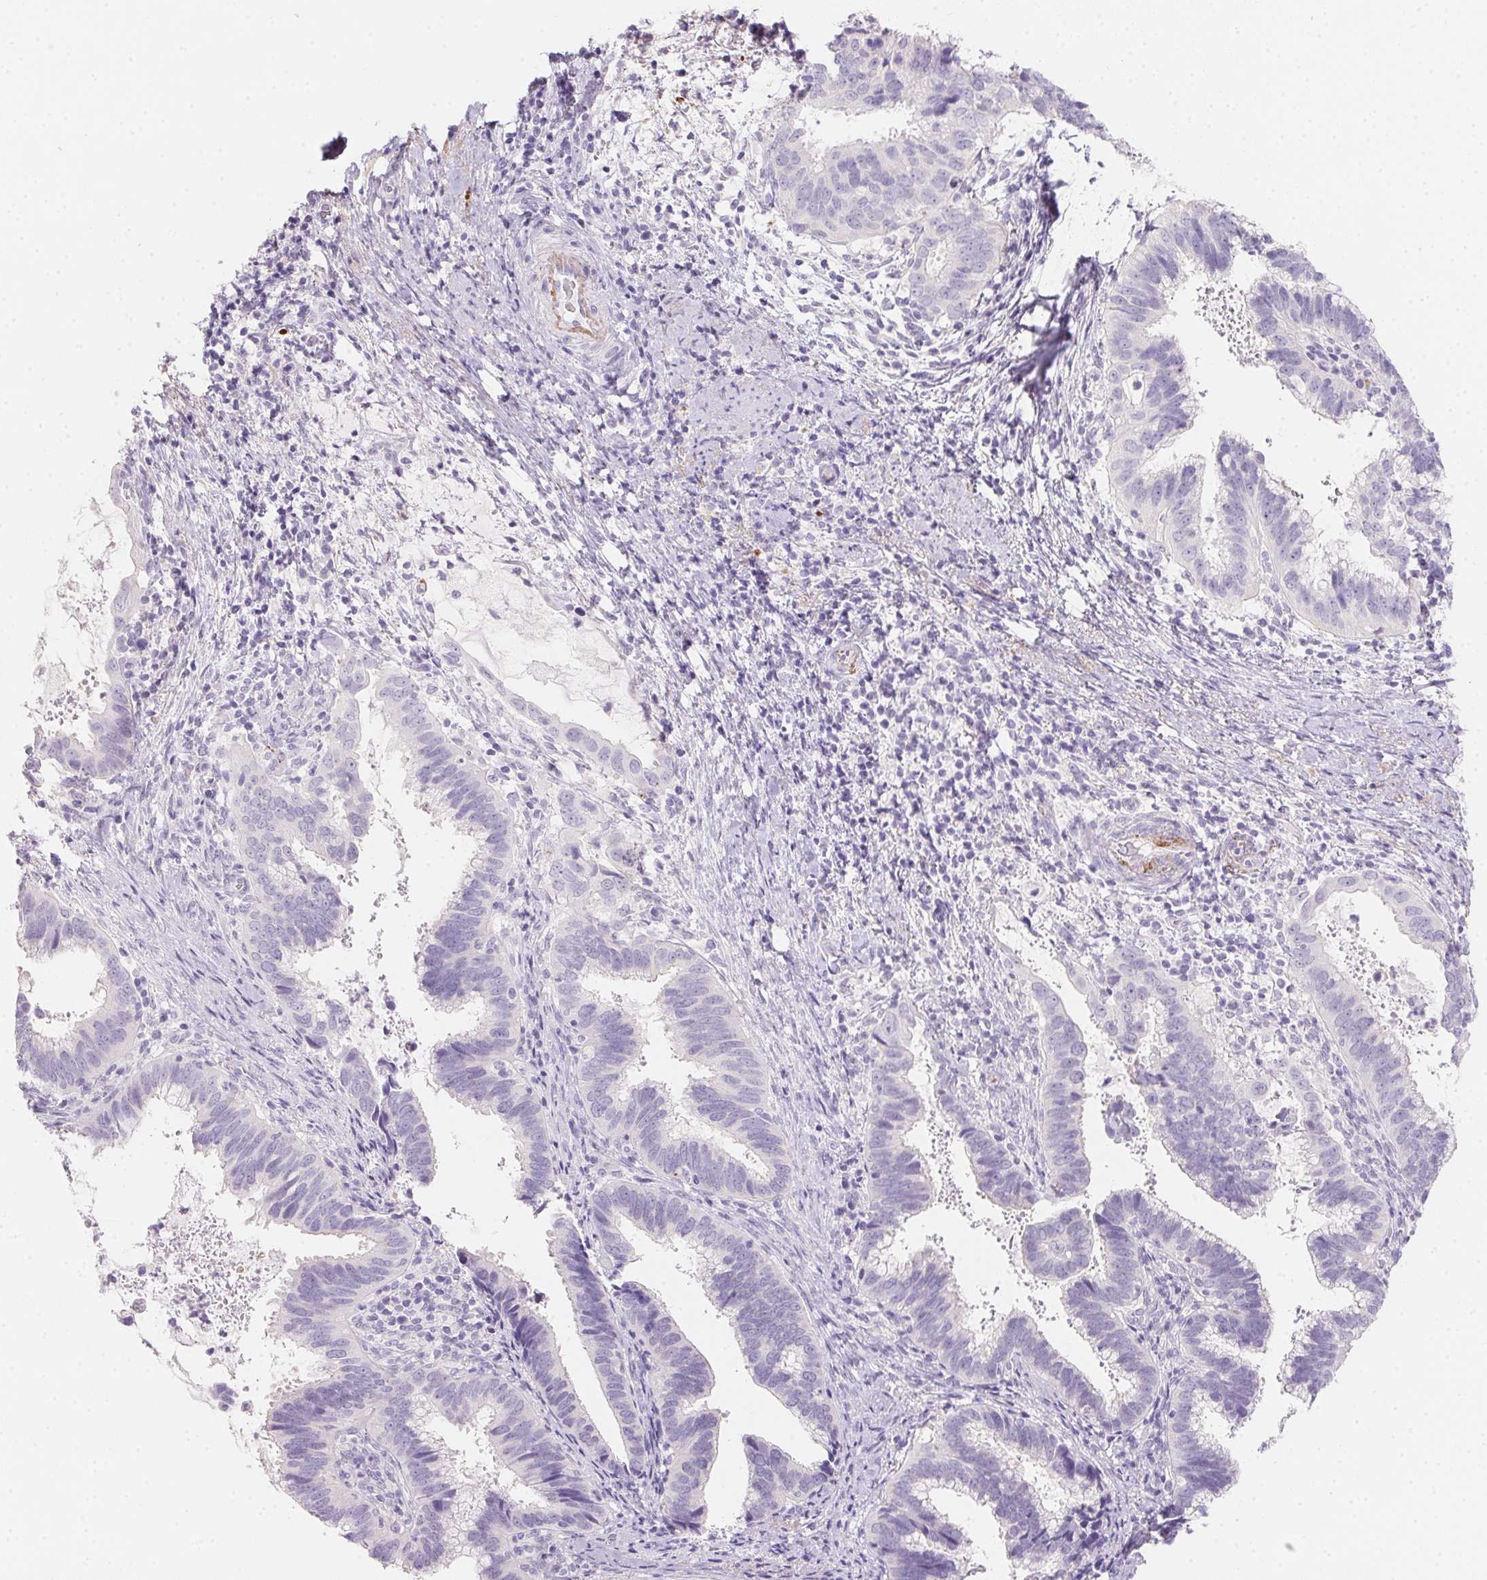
{"staining": {"intensity": "negative", "quantity": "none", "location": "none"}, "tissue": "cervical cancer", "cell_type": "Tumor cells", "image_type": "cancer", "snomed": [{"axis": "morphology", "description": "Adenocarcinoma, NOS"}, {"axis": "topography", "description": "Cervix"}], "caption": "DAB immunohistochemical staining of cervical cancer displays no significant staining in tumor cells.", "gene": "MYL4", "patient": {"sex": "female", "age": 56}}